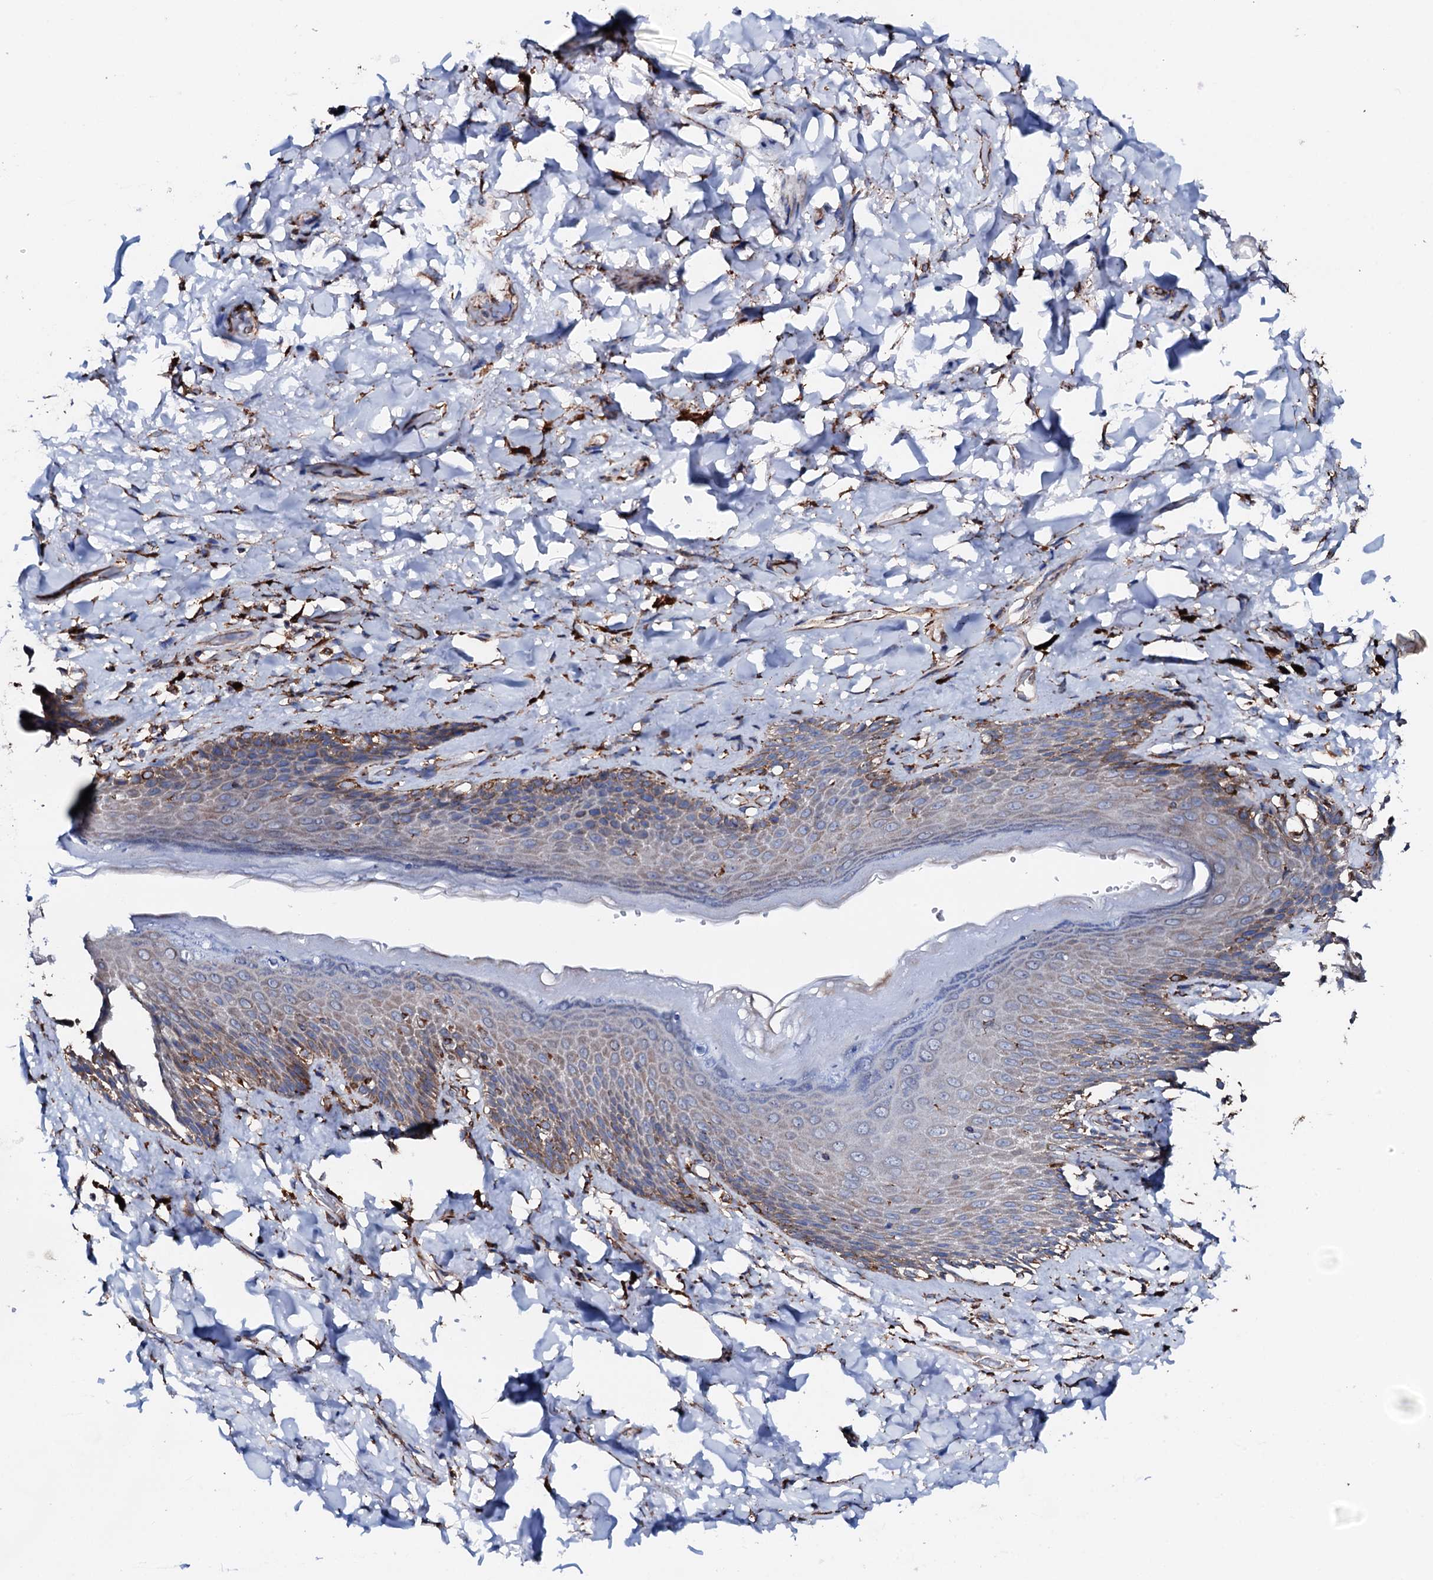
{"staining": {"intensity": "moderate", "quantity": ">75%", "location": "cytoplasmic/membranous"}, "tissue": "skin", "cell_type": "Epidermal cells", "image_type": "normal", "snomed": [{"axis": "morphology", "description": "Normal tissue, NOS"}, {"axis": "topography", "description": "Anal"}], "caption": "Moderate cytoplasmic/membranous protein expression is present in approximately >75% of epidermal cells in skin. (DAB IHC with brightfield microscopy, high magnification).", "gene": "AMDHD1", "patient": {"sex": "female", "age": 78}}